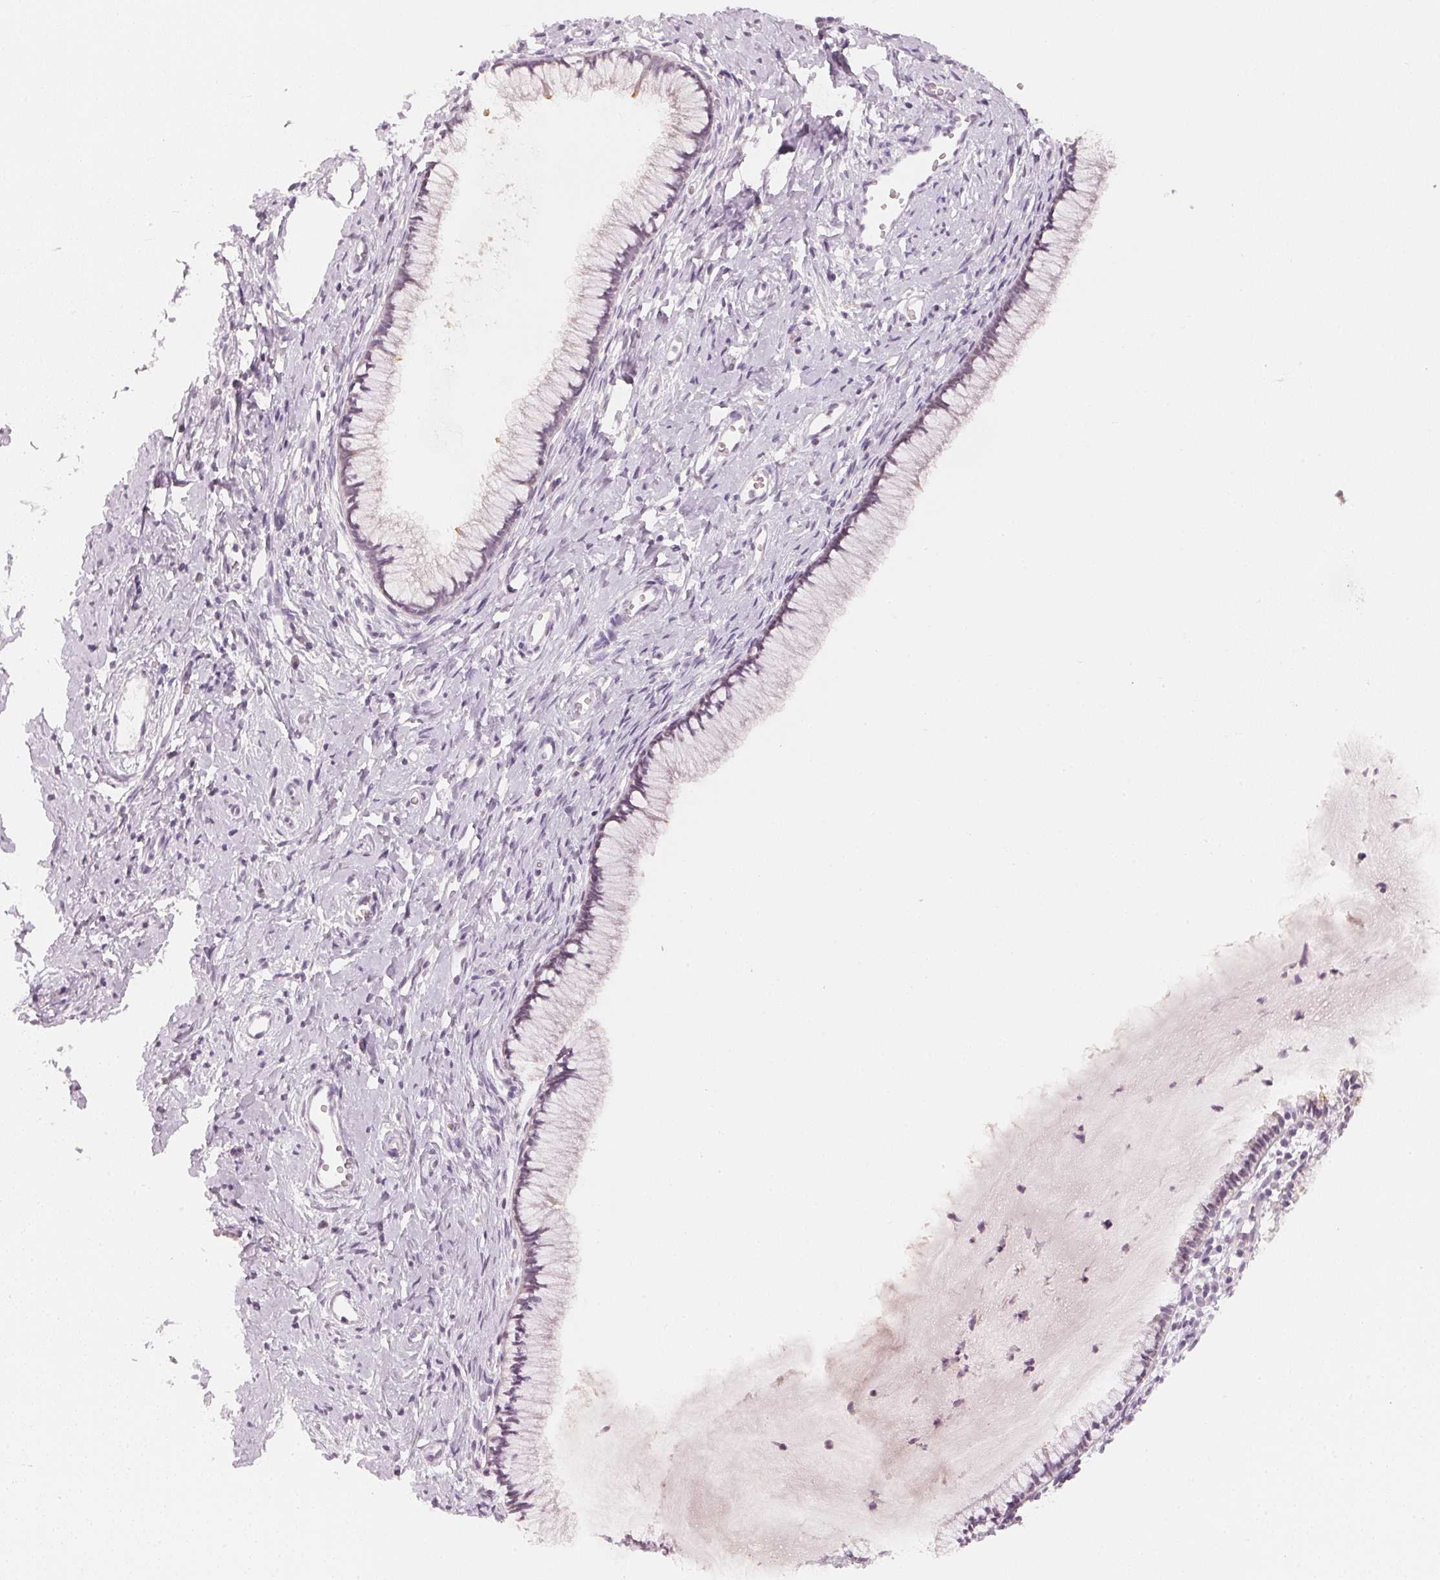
{"staining": {"intensity": "negative", "quantity": "none", "location": "none"}, "tissue": "cervix", "cell_type": "Glandular cells", "image_type": "normal", "snomed": [{"axis": "morphology", "description": "Normal tissue, NOS"}, {"axis": "topography", "description": "Cervix"}], "caption": "DAB (3,3'-diaminobenzidine) immunohistochemical staining of unremarkable cervix demonstrates no significant positivity in glandular cells.", "gene": "CFAP276", "patient": {"sex": "female", "age": 40}}